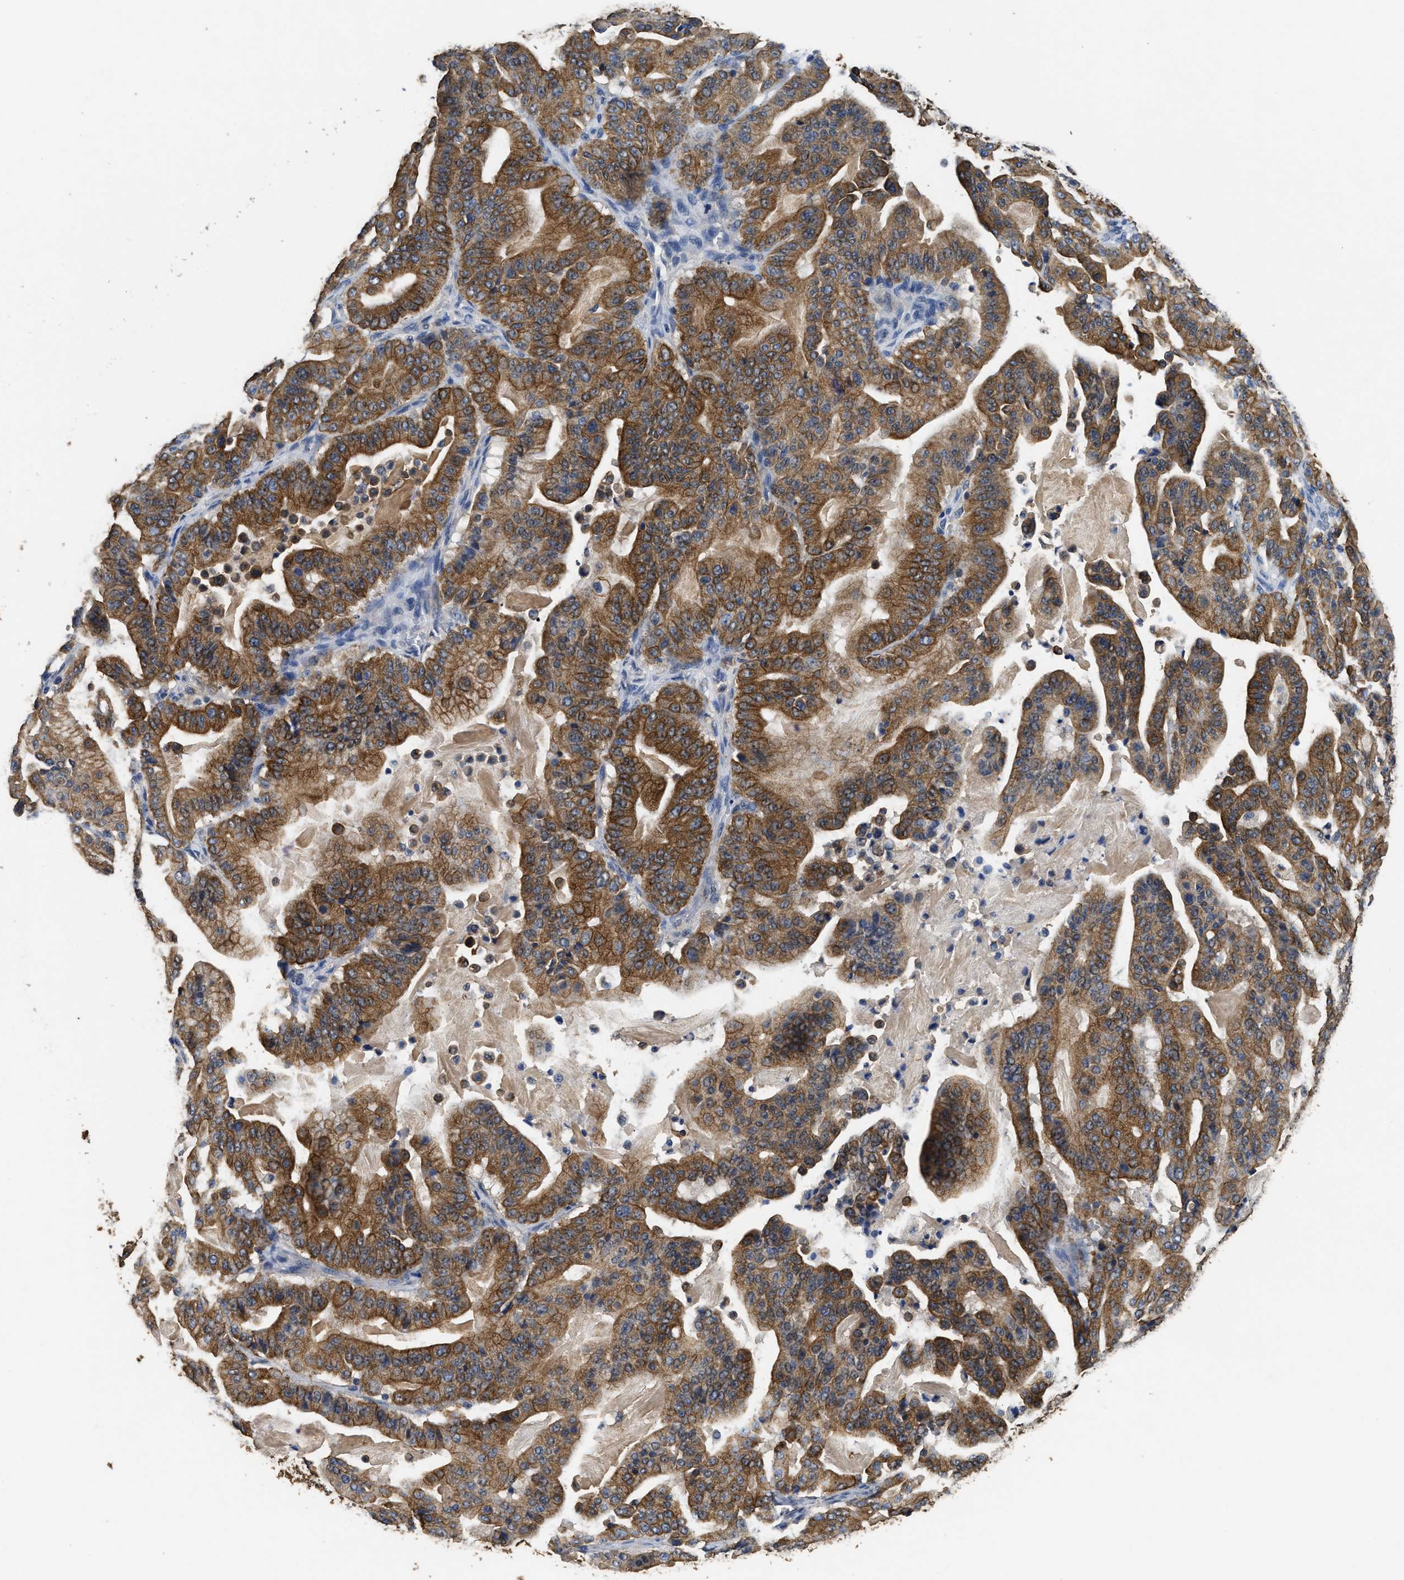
{"staining": {"intensity": "moderate", "quantity": ">75%", "location": "cytoplasmic/membranous"}, "tissue": "pancreatic cancer", "cell_type": "Tumor cells", "image_type": "cancer", "snomed": [{"axis": "morphology", "description": "Adenocarcinoma, NOS"}, {"axis": "topography", "description": "Pancreas"}], "caption": "Pancreatic adenocarcinoma was stained to show a protein in brown. There is medium levels of moderate cytoplasmic/membranous positivity in approximately >75% of tumor cells.", "gene": "CTNNA1", "patient": {"sex": "male", "age": 63}}